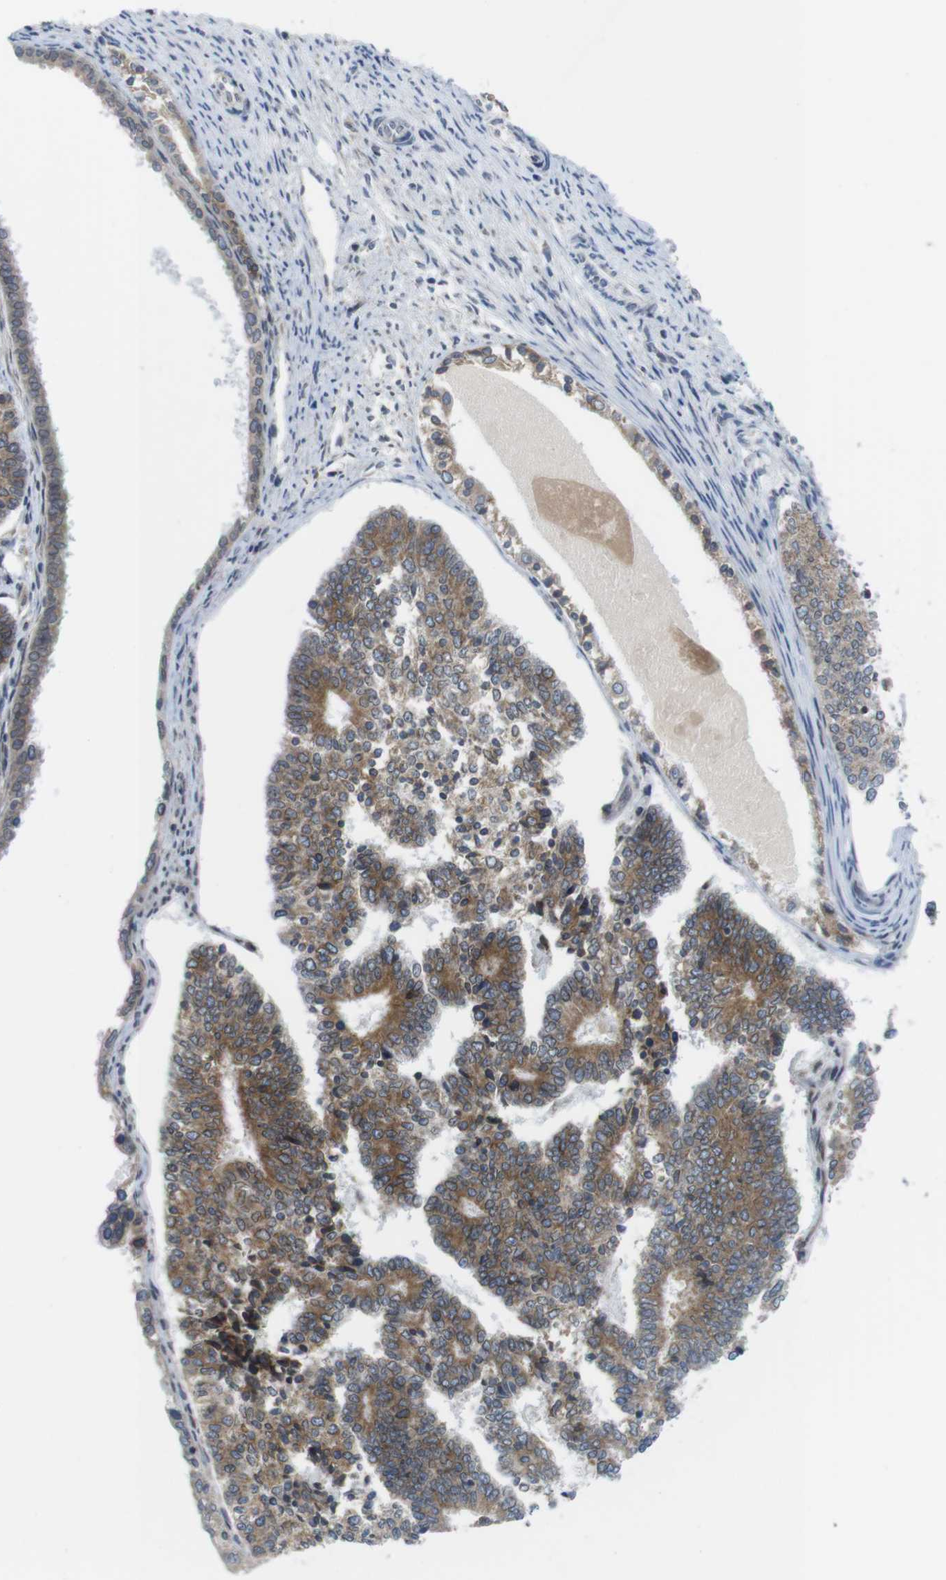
{"staining": {"intensity": "moderate", "quantity": "25%-75%", "location": "cytoplasmic/membranous"}, "tissue": "endometrial cancer", "cell_type": "Tumor cells", "image_type": "cancer", "snomed": [{"axis": "morphology", "description": "Adenocarcinoma, NOS"}, {"axis": "topography", "description": "Endometrium"}], "caption": "Human endometrial cancer stained with a brown dye demonstrates moderate cytoplasmic/membranous positive expression in about 25%-75% of tumor cells.", "gene": "ERGIC3", "patient": {"sex": "female", "age": 70}}